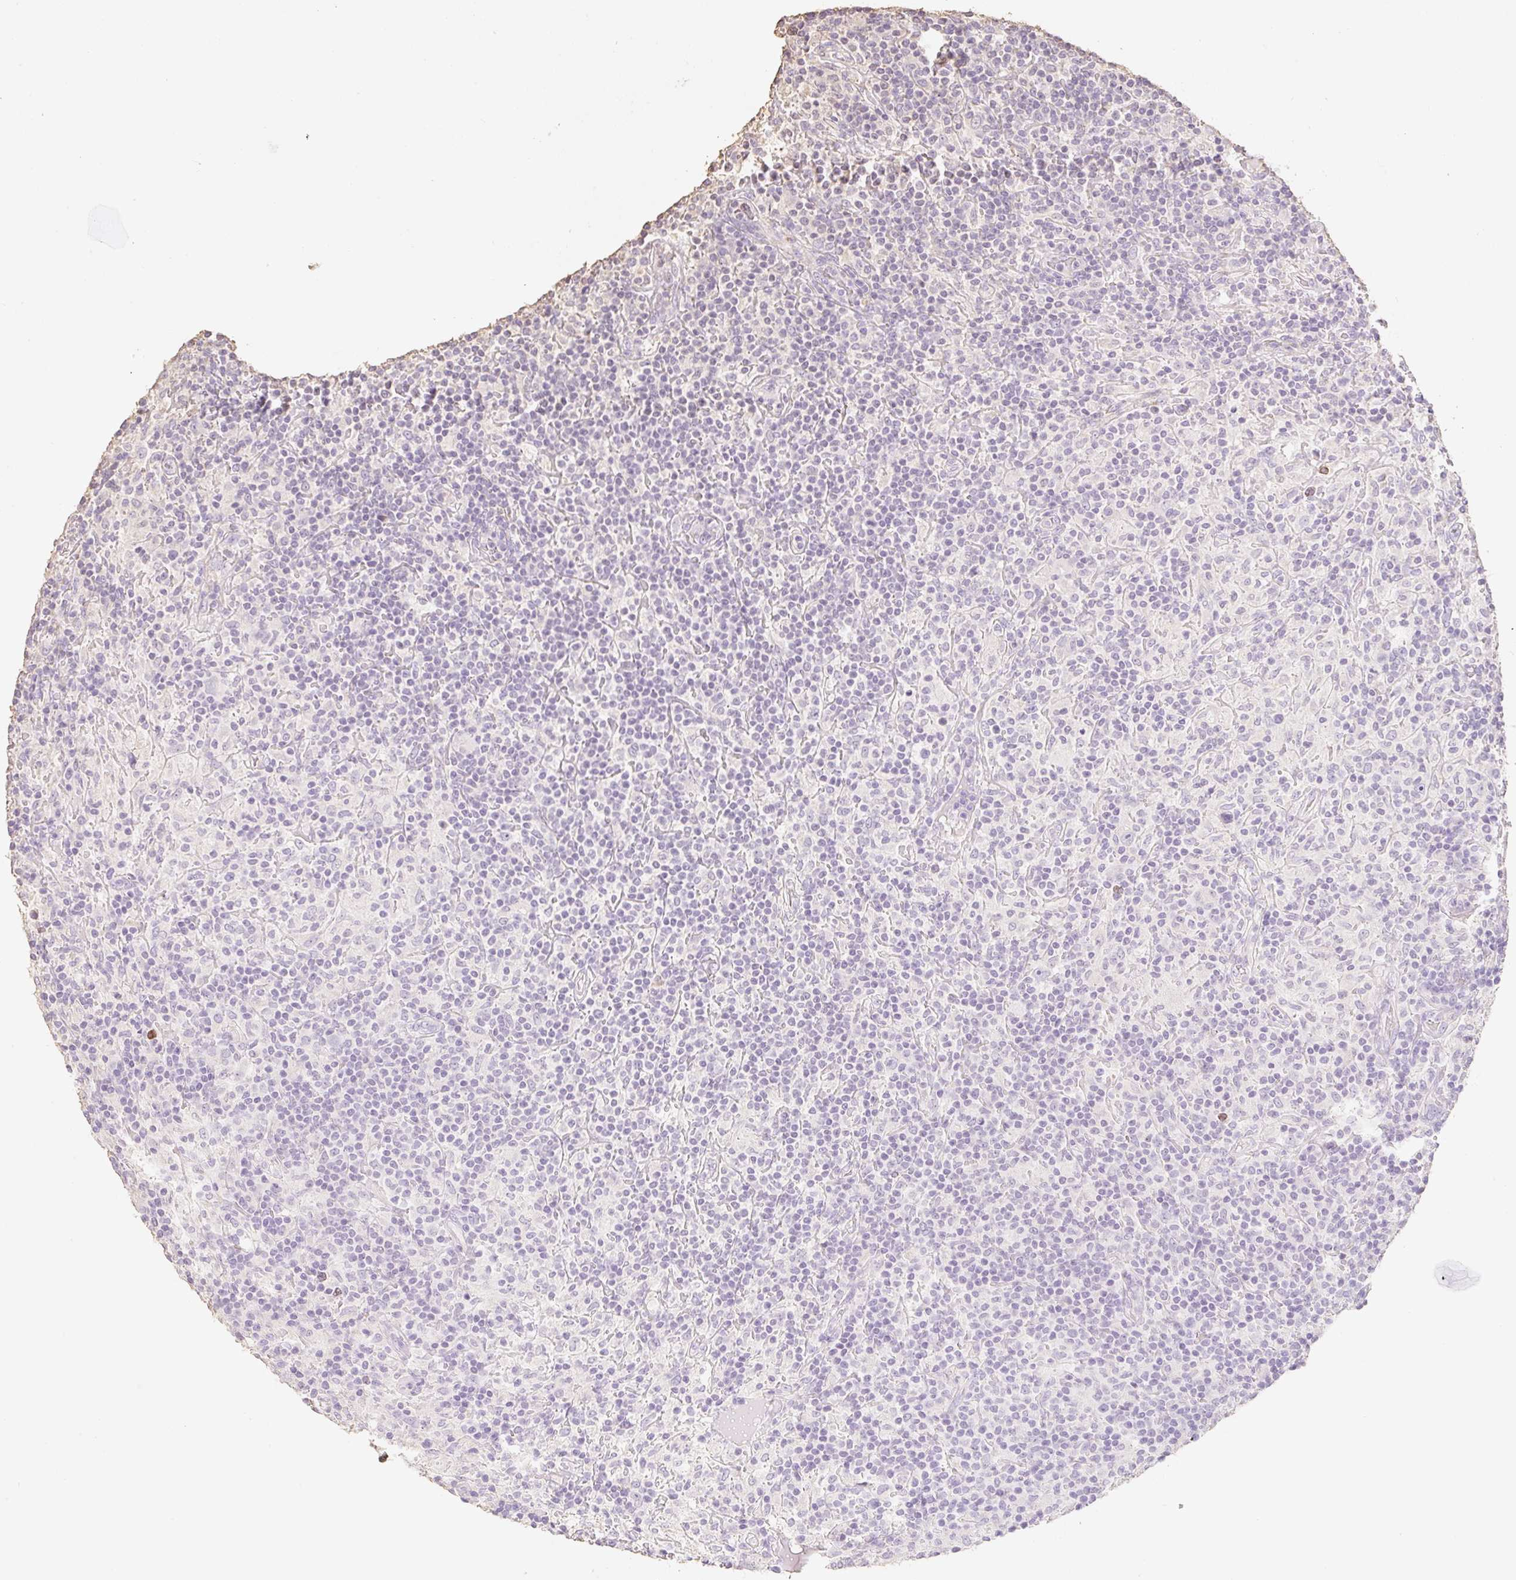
{"staining": {"intensity": "negative", "quantity": "none", "location": "none"}, "tissue": "lymphoma", "cell_type": "Tumor cells", "image_type": "cancer", "snomed": [{"axis": "morphology", "description": "Hodgkin's disease, NOS"}, {"axis": "topography", "description": "Lymph node"}], "caption": "Immunohistochemistry image of neoplastic tissue: lymphoma stained with DAB displays no significant protein staining in tumor cells.", "gene": "MBOAT7", "patient": {"sex": "male", "age": 70}}